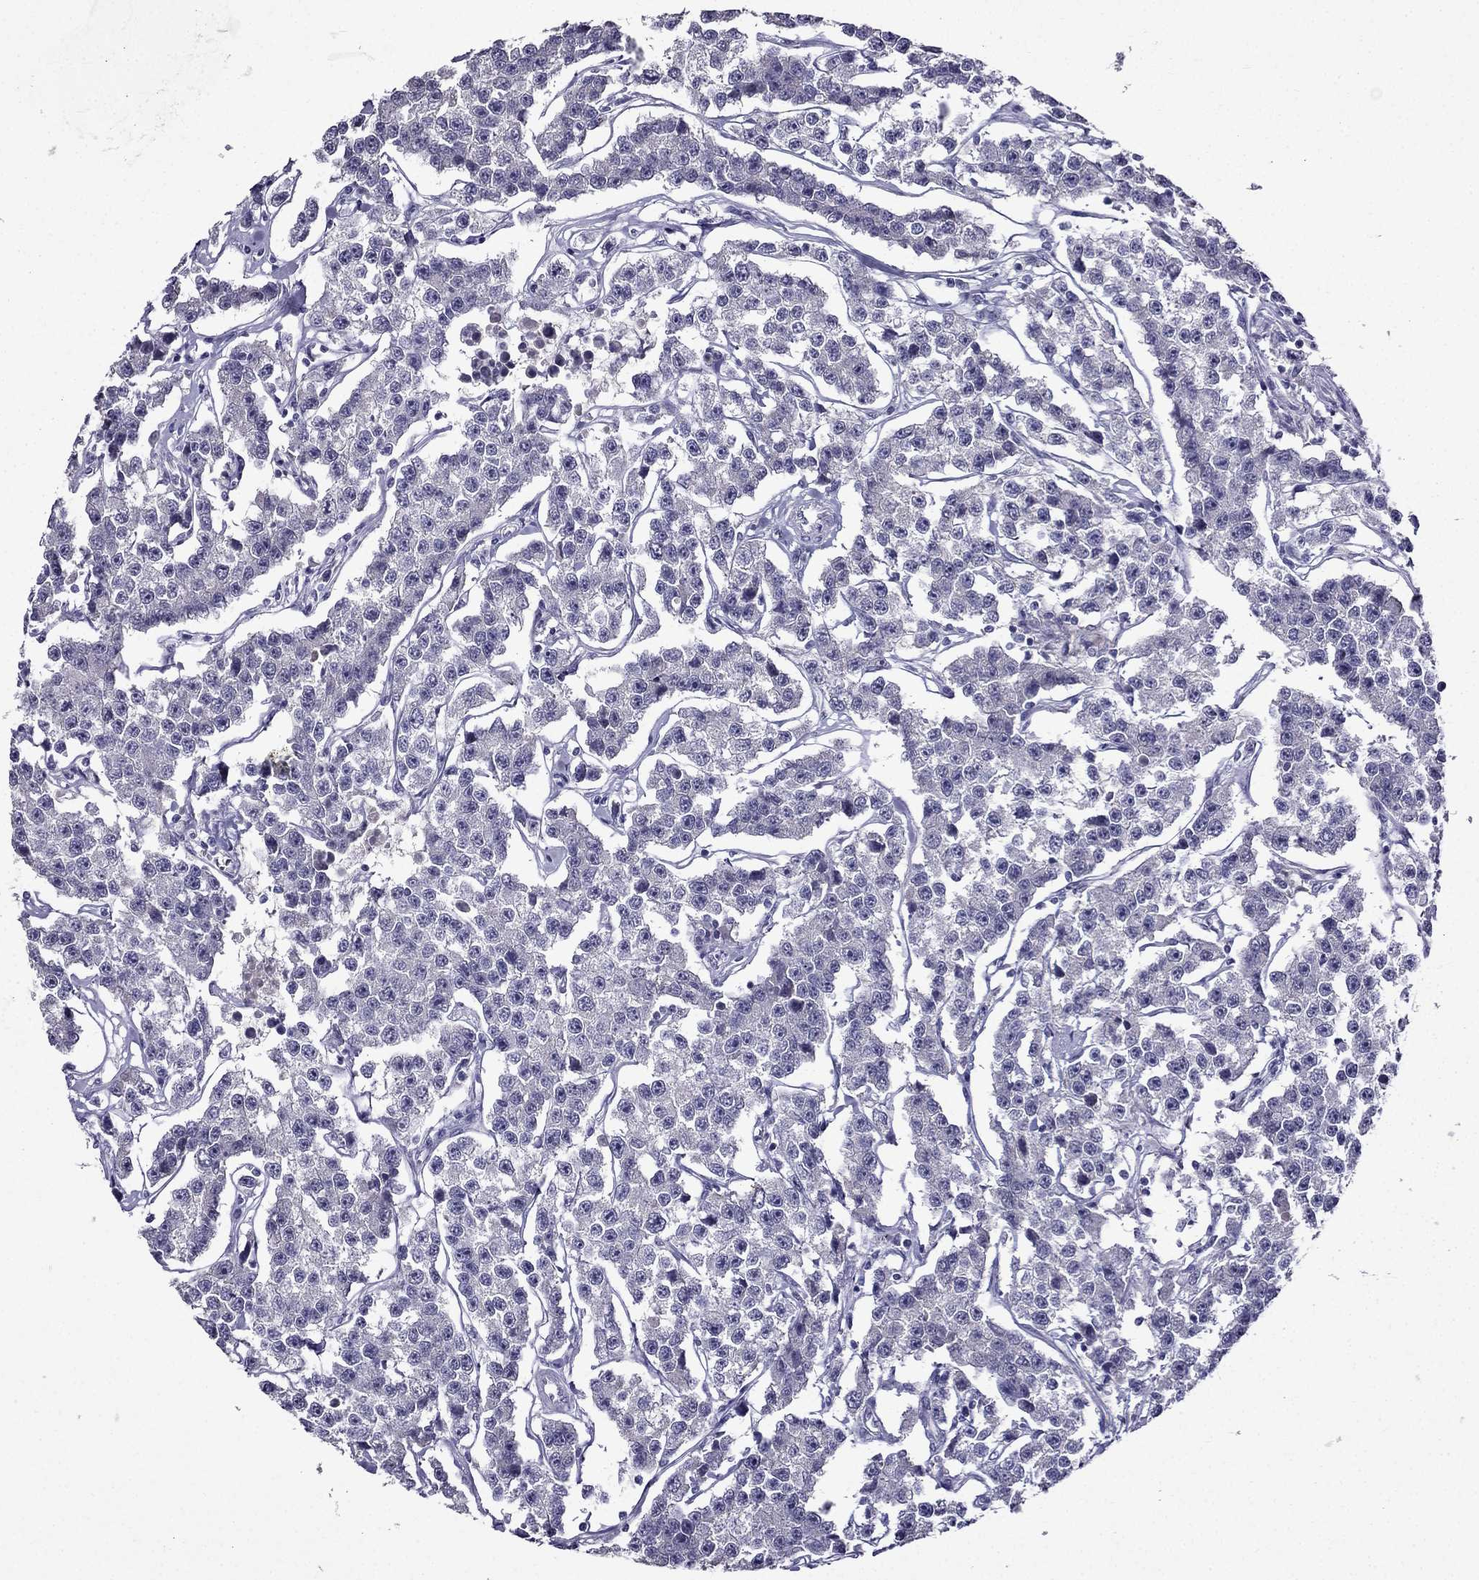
{"staining": {"intensity": "negative", "quantity": "none", "location": "none"}, "tissue": "testis cancer", "cell_type": "Tumor cells", "image_type": "cancer", "snomed": [{"axis": "morphology", "description": "Seminoma, NOS"}, {"axis": "topography", "description": "Testis"}], "caption": "Protein analysis of seminoma (testis) reveals no significant expression in tumor cells. (Immunohistochemistry, brightfield microscopy, high magnification).", "gene": "DUSP15", "patient": {"sex": "male", "age": 59}}